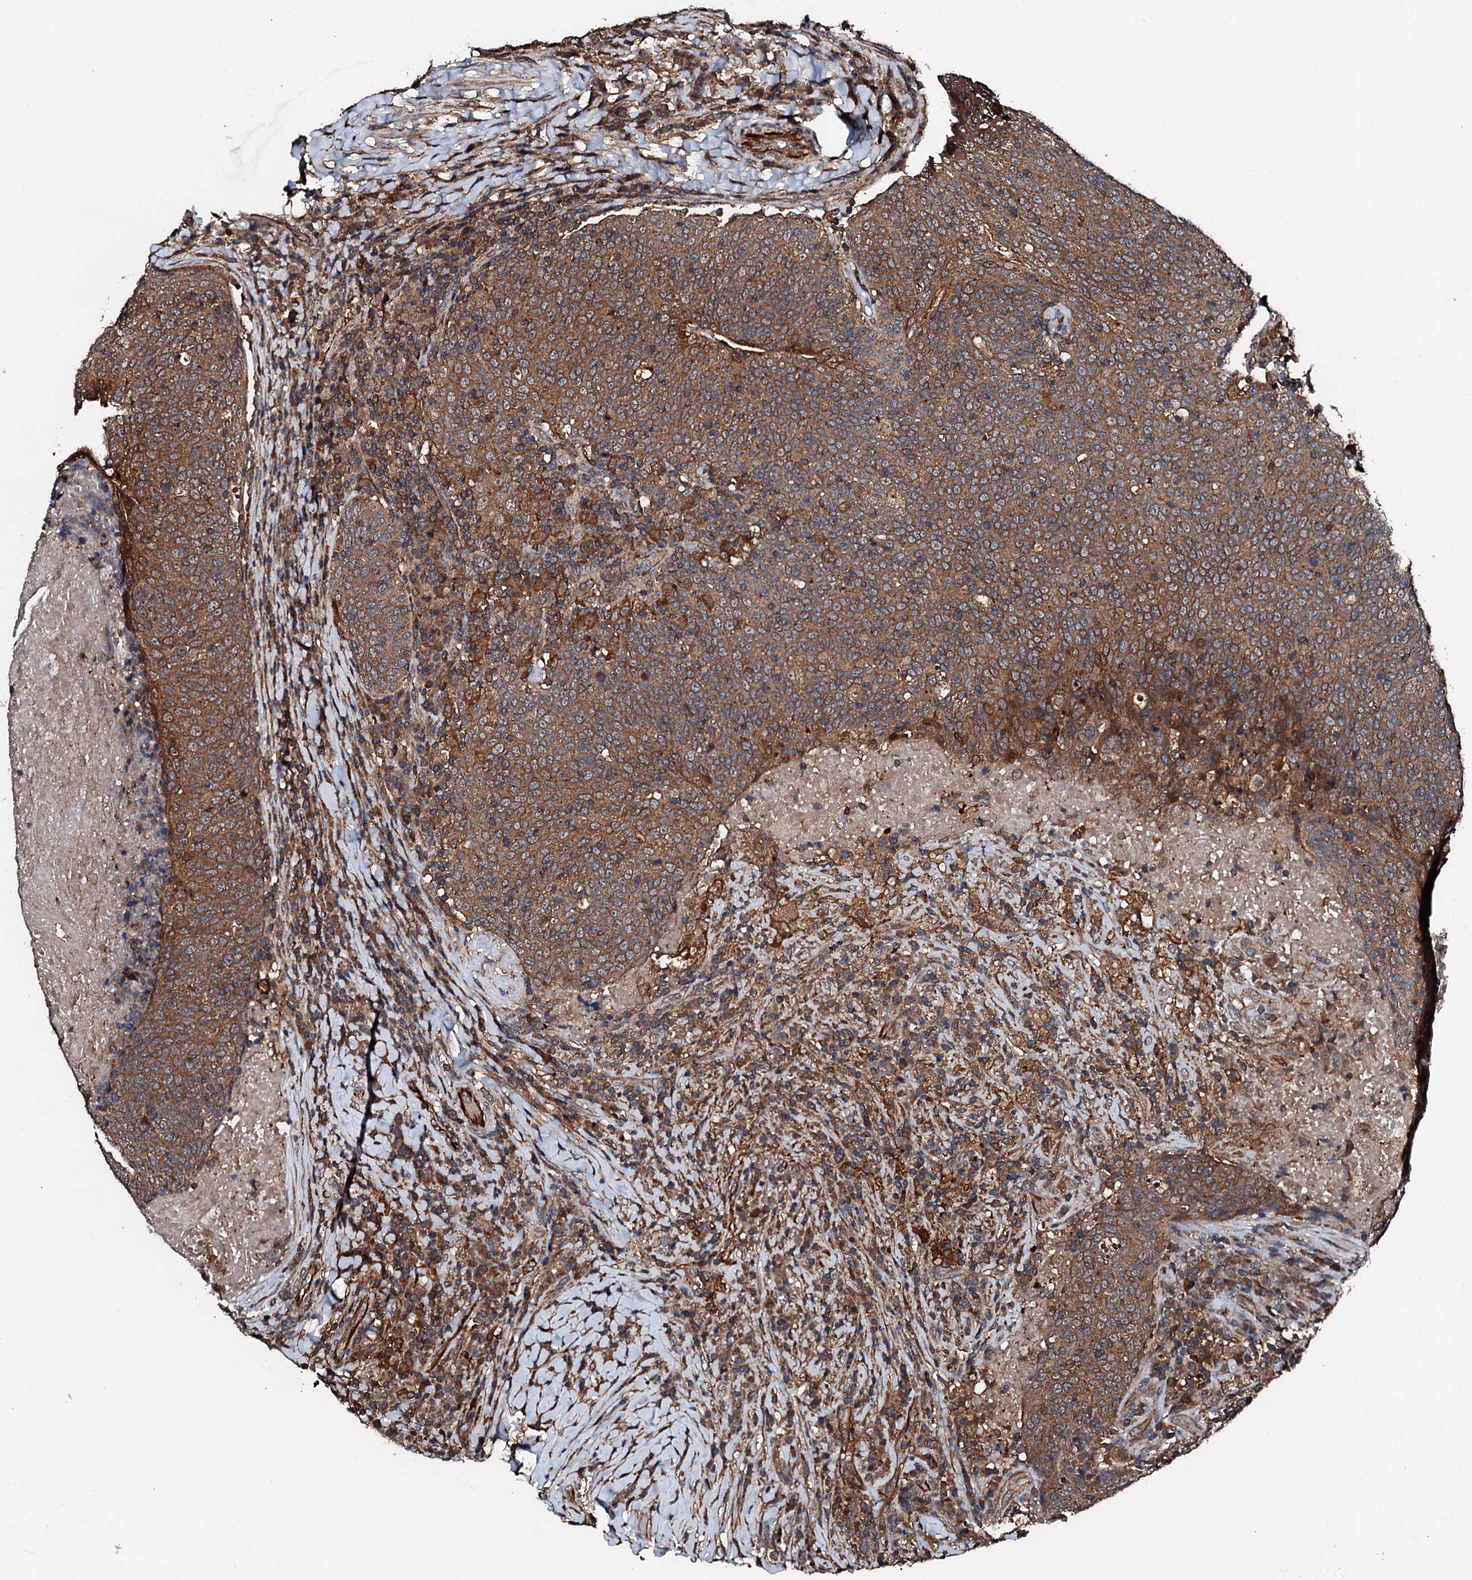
{"staining": {"intensity": "moderate", "quantity": ">75%", "location": "cytoplasmic/membranous"}, "tissue": "head and neck cancer", "cell_type": "Tumor cells", "image_type": "cancer", "snomed": [{"axis": "morphology", "description": "Squamous cell carcinoma, NOS"}, {"axis": "morphology", "description": "Squamous cell carcinoma, metastatic, NOS"}, {"axis": "topography", "description": "Lymph node"}, {"axis": "topography", "description": "Head-Neck"}], "caption": "The histopathology image reveals immunohistochemical staining of head and neck cancer. There is moderate cytoplasmic/membranous staining is identified in approximately >75% of tumor cells.", "gene": "FGD4", "patient": {"sex": "male", "age": 62}}